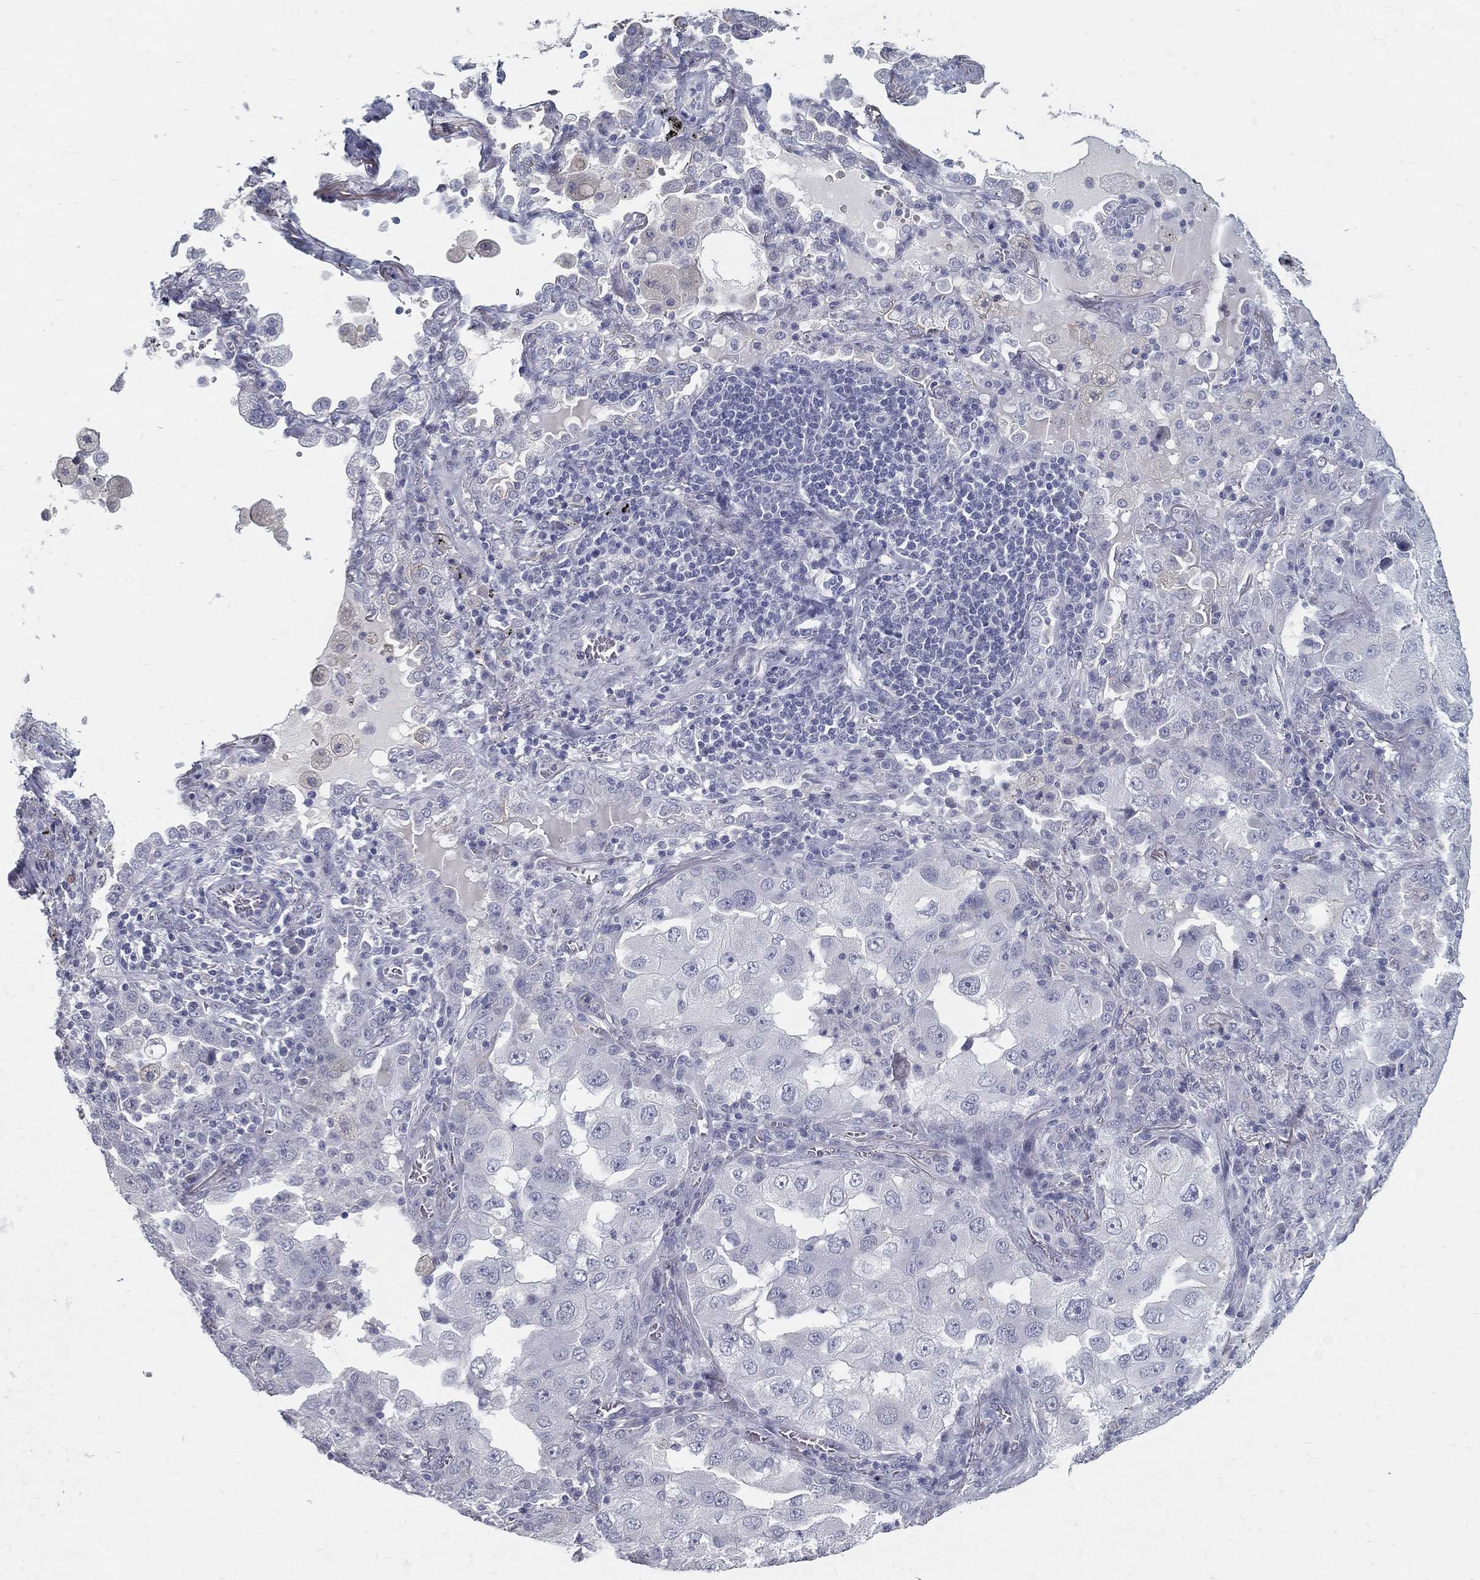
{"staining": {"intensity": "negative", "quantity": "none", "location": "none"}, "tissue": "lung cancer", "cell_type": "Tumor cells", "image_type": "cancer", "snomed": [{"axis": "morphology", "description": "Adenocarcinoma, NOS"}, {"axis": "topography", "description": "Lung"}], "caption": "This image is of adenocarcinoma (lung) stained with immunohistochemistry (IHC) to label a protein in brown with the nuclei are counter-stained blue. There is no expression in tumor cells. The staining is performed using DAB brown chromogen with nuclei counter-stained in using hematoxylin.", "gene": "ACE2", "patient": {"sex": "female", "age": 61}}